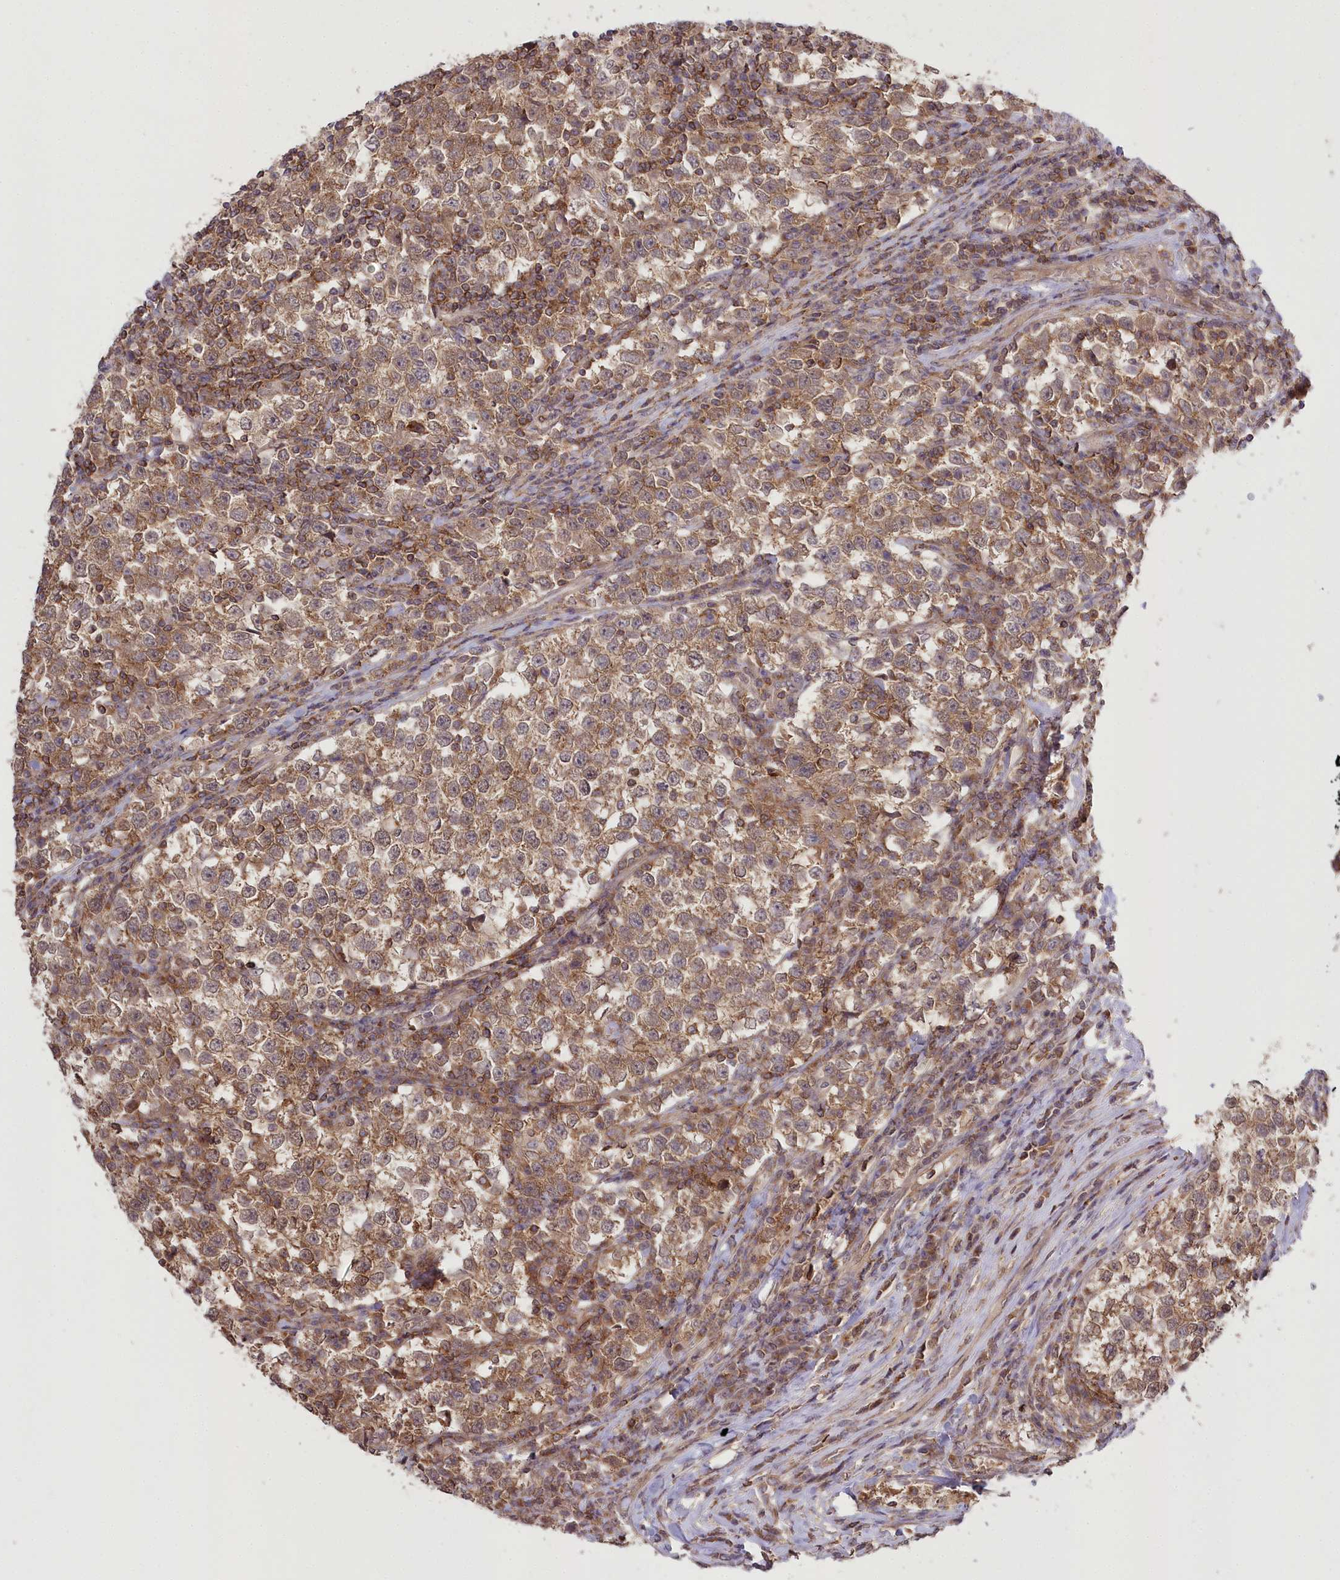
{"staining": {"intensity": "moderate", "quantity": ">75%", "location": "cytoplasmic/membranous"}, "tissue": "testis cancer", "cell_type": "Tumor cells", "image_type": "cancer", "snomed": [{"axis": "morphology", "description": "Normal tissue, NOS"}, {"axis": "morphology", "description": "Seminoma, NOS"}, {"axis": "topography", "description": "Testis"}], "caption": "Immunohistochemistry photomicrograph of human testis cancer (seminoma) stained for a protein (brown), which demonstrates medium levels of moderate cytoplasmic/membranous positivity in about >75% of tumor cells.", "gene": "CCDC91", "patient": {"sex": "male", "age": 43}}